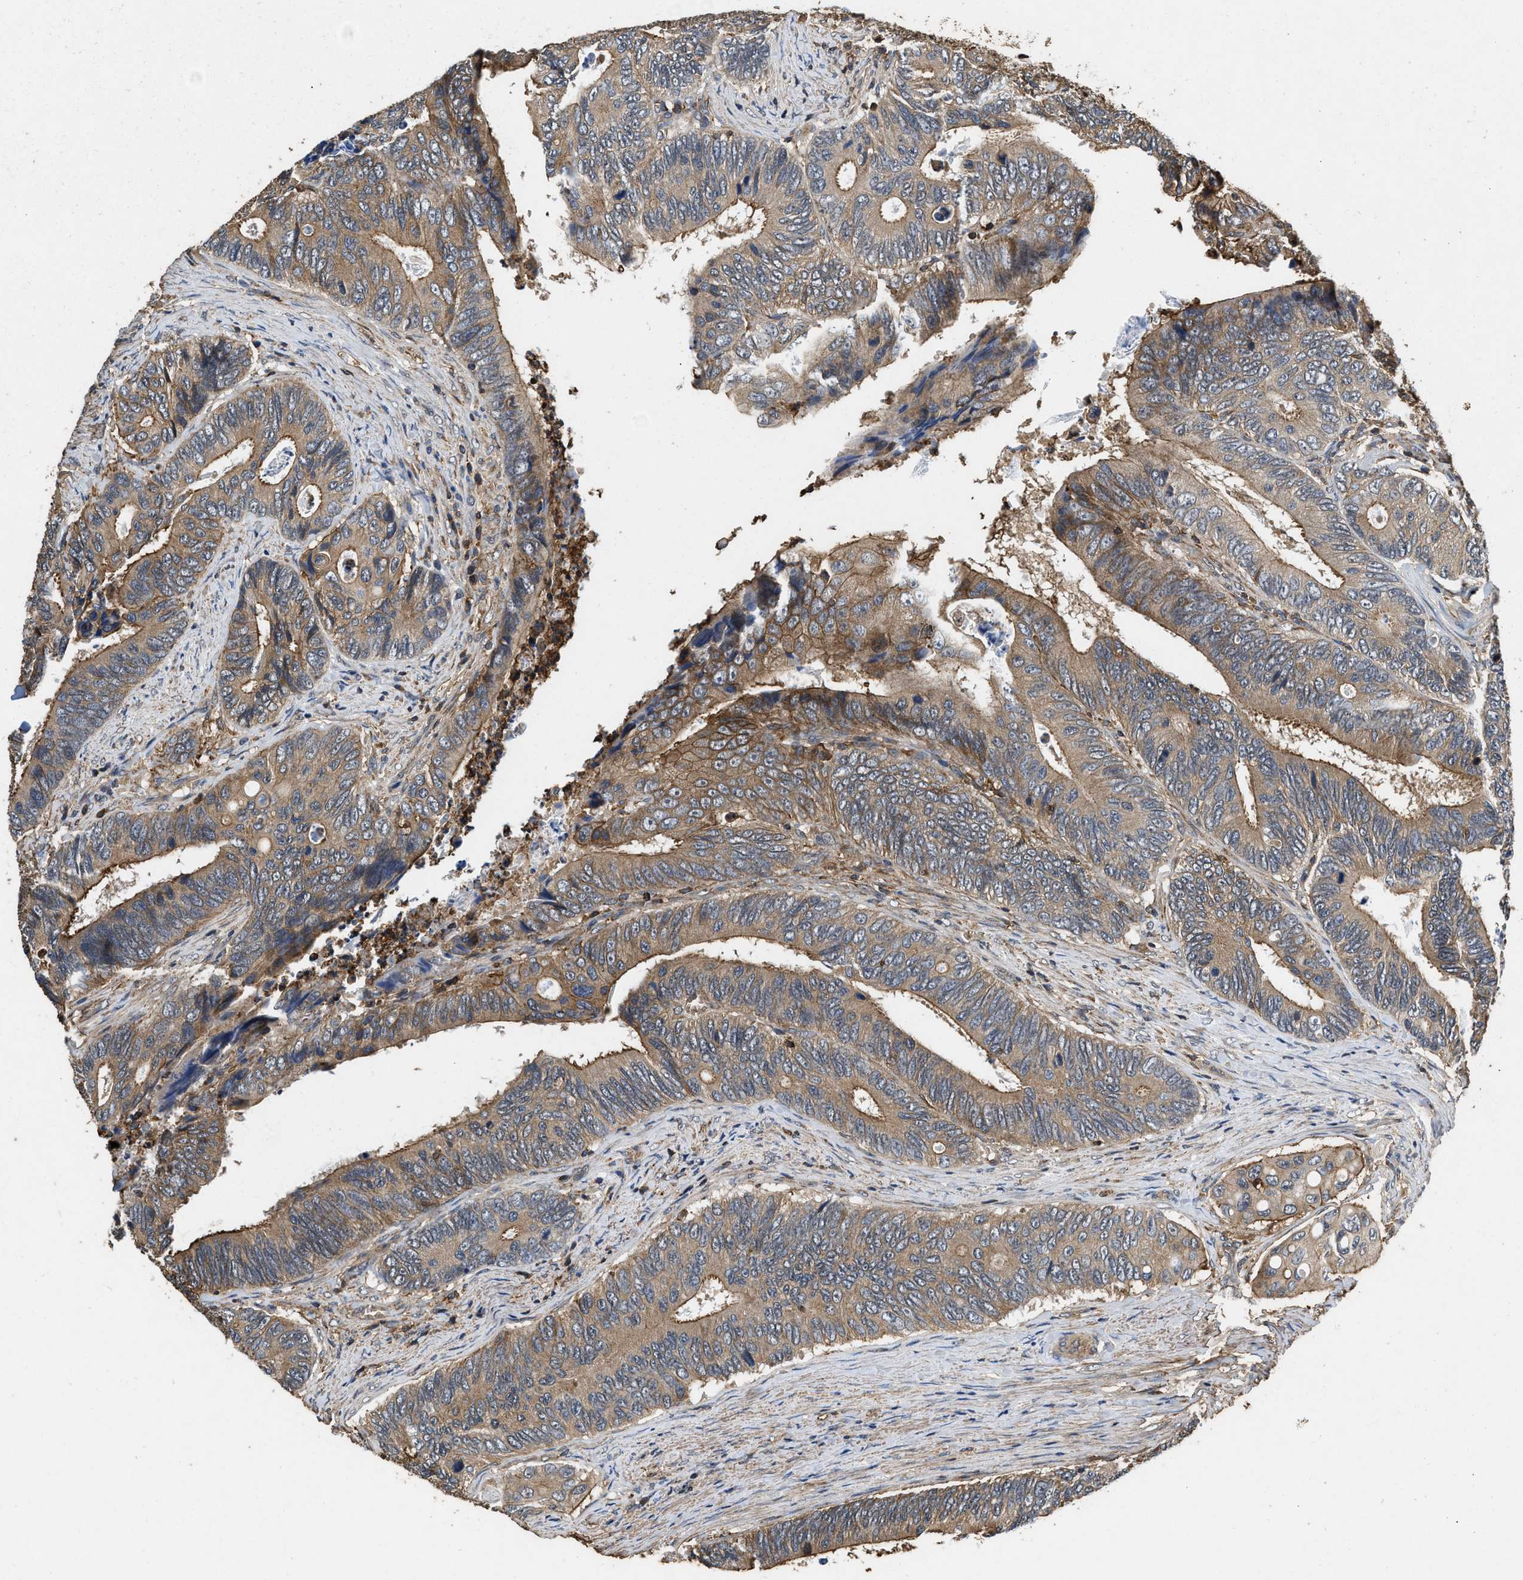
{"staining": {"intensity": "moderate", "quantity": ">75%", "location": "cytoplasmic/membranous"}, "tissue": "colorectal cancer", "cell_type": "Tumor cells", "image_type": "cancer", "snomed": [{"axis": "morphology", "description": "Inflammation, NOS"}, {"axis": "morphology", "description": "Adenocarcinoma, NOS"}, {"axis": "topography", "description": "Colon"}], "caption": "A high-resolution micrograph shows immunohistochemistry staining of colorectal cancer (adenocarcinoma), which demonstrates moderate cytoplasmic/membranous staining in approximately >75% of tumor cells.", "gene": "LINGO2", "patient": {"sex": "male", "age": 72}}